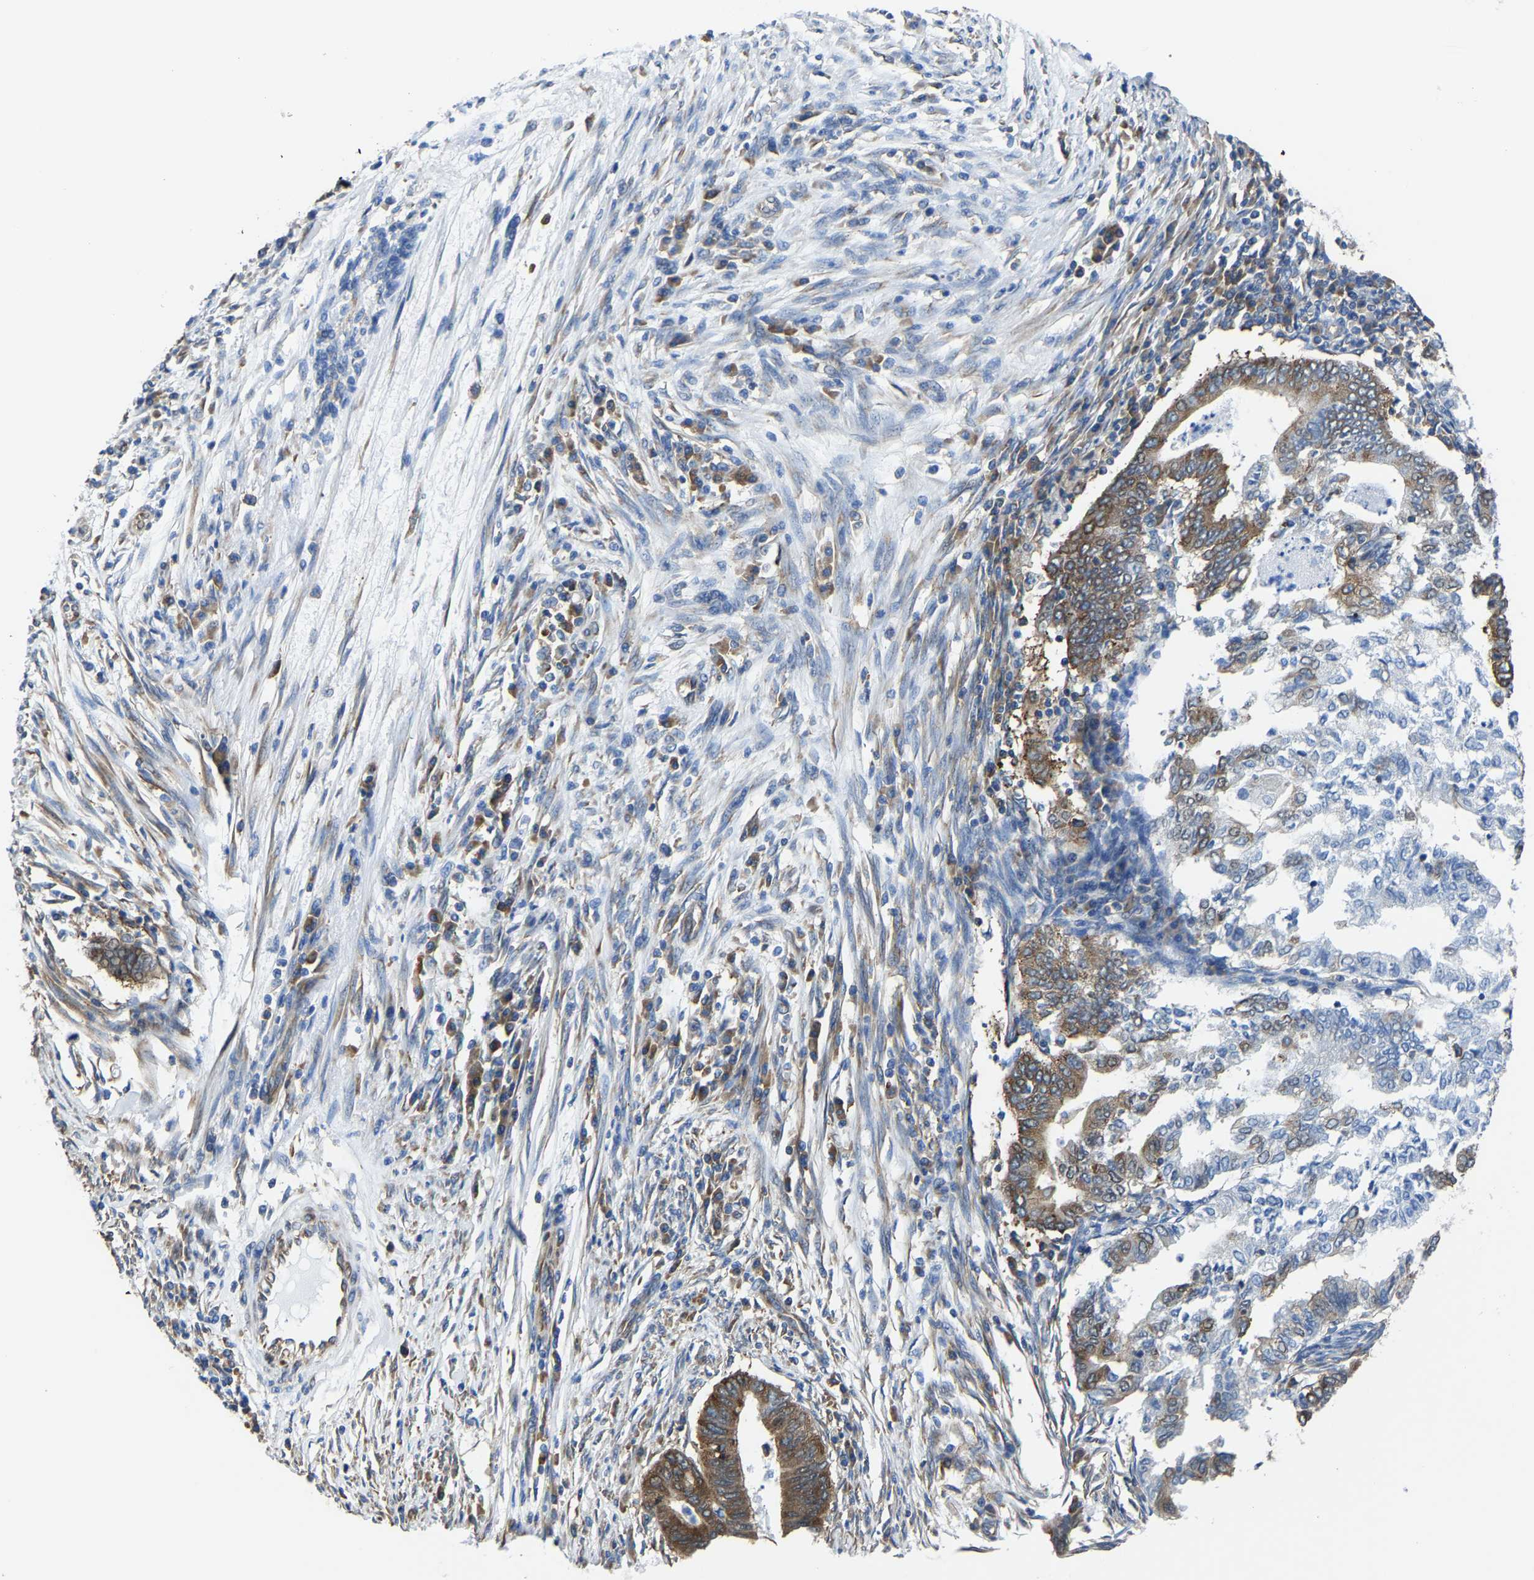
{"staining": {"intensity": "moderate", "quantity": "25%-75%", "location": "cytoplasmic/membranous"}, "tissue": "endometrial cancer", "cell_type": "Tumor cells", "image_type": "cancer", "snomed": [{"axis": "morphology", "description": "Polyp, NOS"}, {"axis": "morphology", "description": "Adenocarcinoma, NOS"}, {"axis": "morphology", "description": "Adenoma, NOS"}, {"axis": "topography", "description": "Endometrium"}], "caption": "Endometrial cancer (adenocarcinoma) was stained to show a protein in brown. There is medium levels of moderate cytoplasmic/membranous positivity in about 25%-75% of tumor cells.", "gene": "G3BP2", "patient": {"sex": "female", "age": 79}}